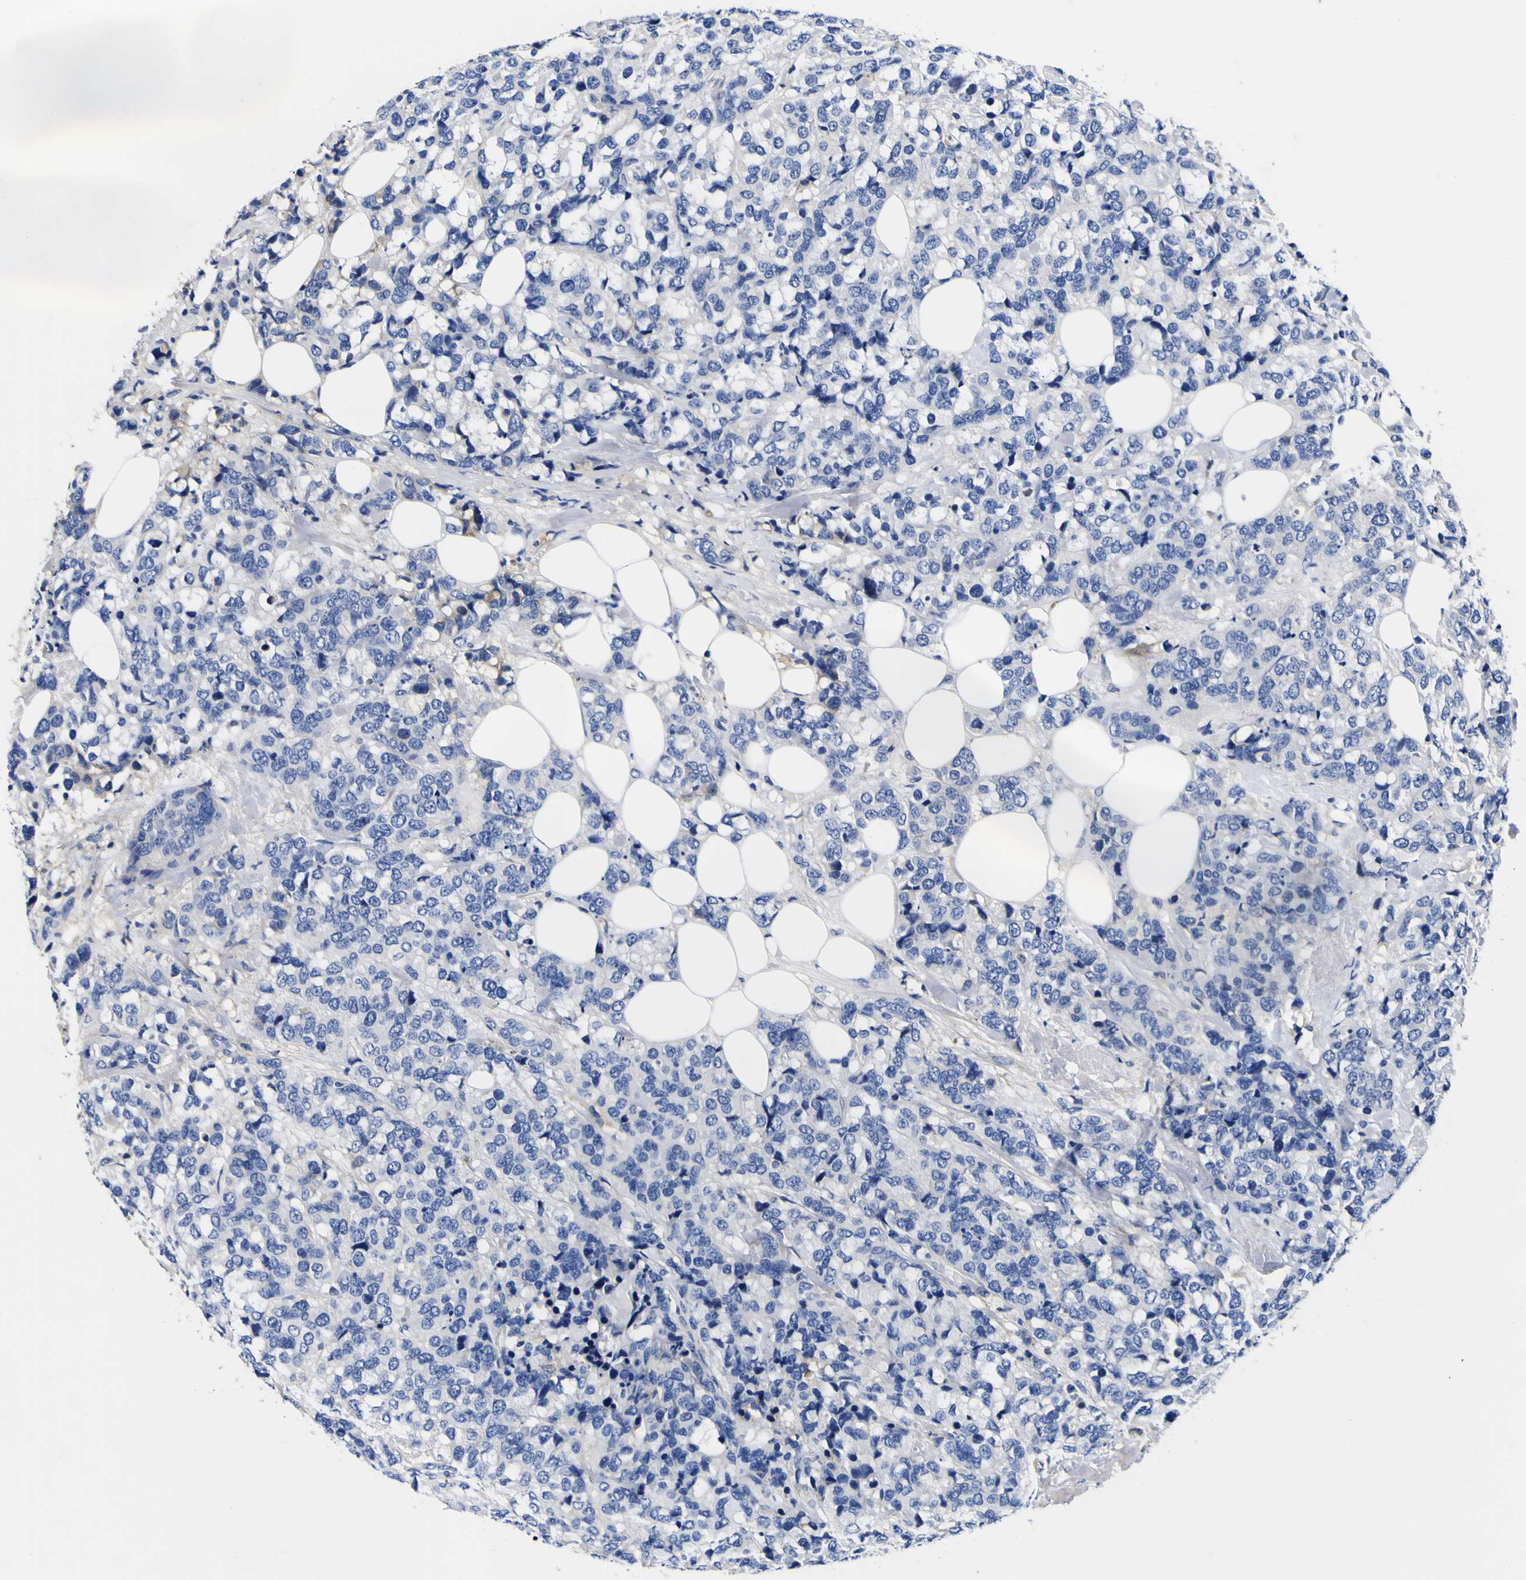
{"staining": {"intensity": "negative", "quantity": "none", "location": "none"}, "tissue": "breast cancer", "cell_type": "Tumor cells", "image_type": "cancer", "snomed": [{"axis": "morphology", "description": "Lobular carcinoma"}, {"axis": "topography", "description": "Breast"}], "caption": "Tumor cells show no significant staining in lobular carcinoma (breast).", "gene": "VASN", "patient": {"sex": "female", "age": 59}}